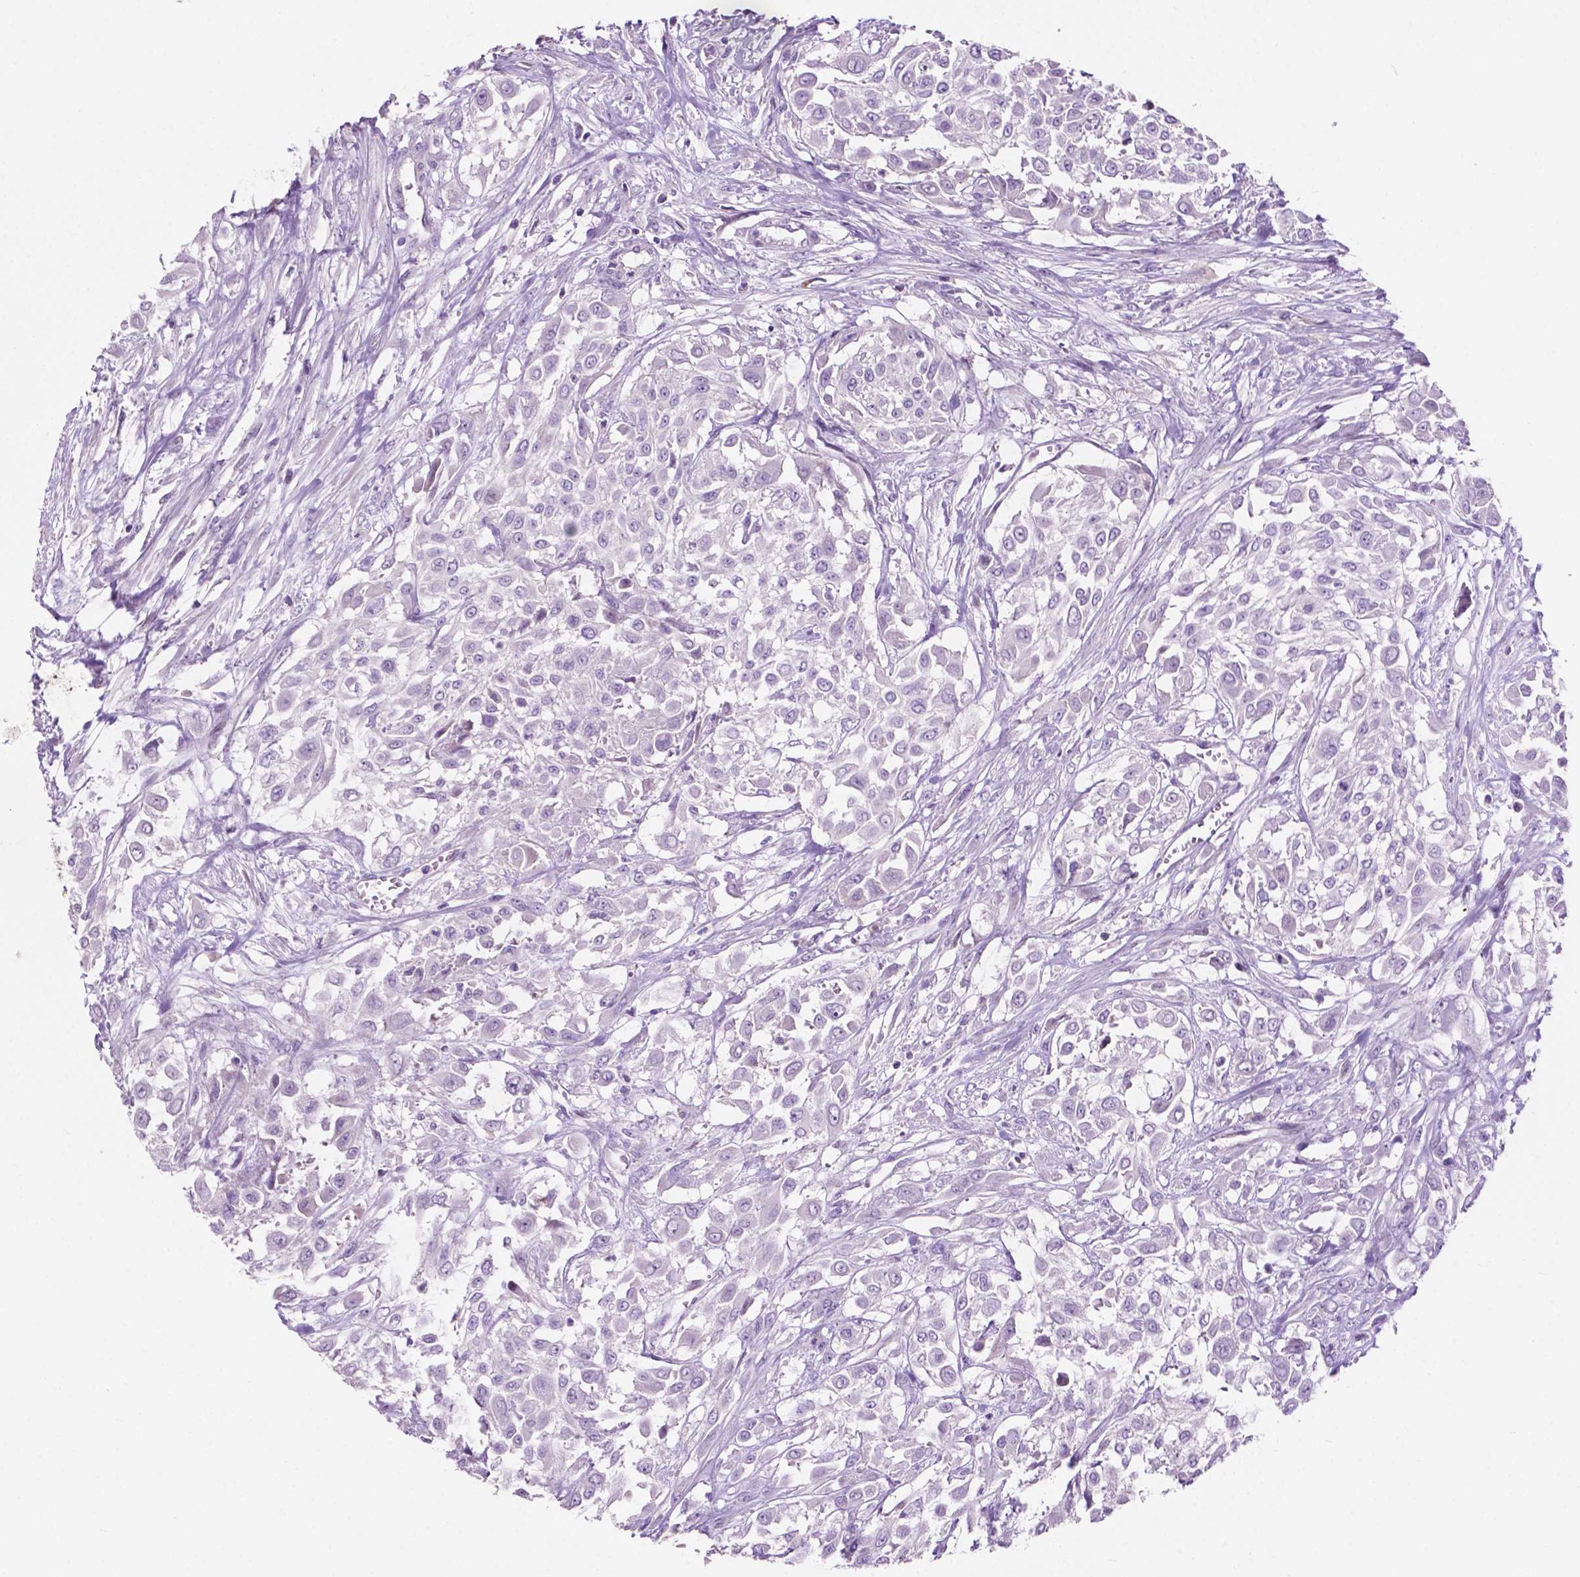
{"staining": {"intensity": "negative", "quantity": "none", "location": "none"}, "tissue": "urothelial cancer", "cell_type": "Tumor cells", "image_type": "cancer", "snomed": [{"axis": "morphology", "description": "Urothelial carcinoma, High grade"}, {"axis": "topography", "description": "Urinary bladder"}], "caption": "Image shows no significant protein positivity in tumor cells of urothelial carcinoma (high-grade). The staining was performed using DAB (3,3'-diaminobenzidine) to visualize the protein expression in brown, while the nuclei were stained in blue with hematoxylin (Magnification: 20x).", "gene": "CLDN17", "patient": {"sex": "male", "age": 57}}